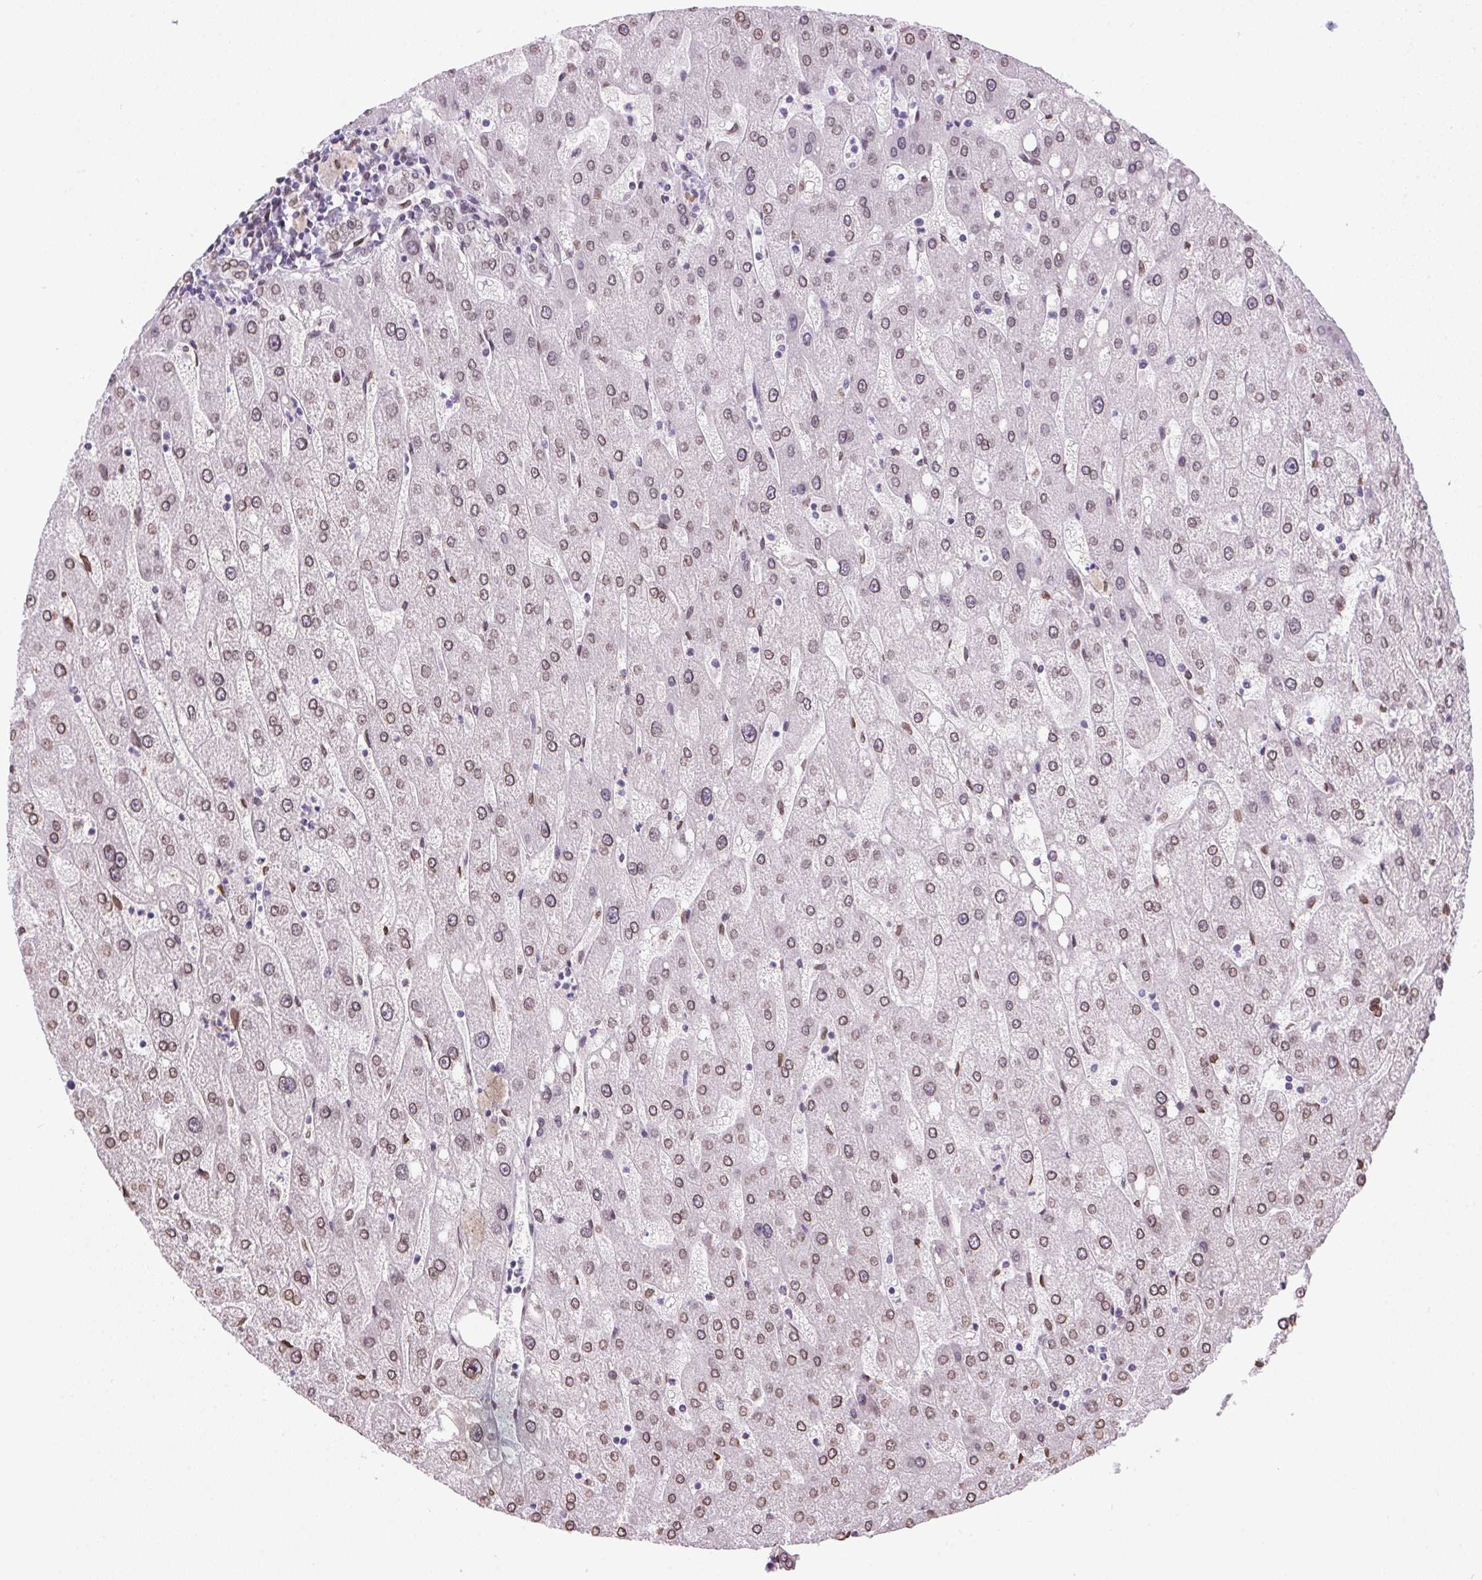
{"staining": {"intensity": "weak", "quantity": ">75%", "location": "cytoplasmic/membranous,nuclear"}, "tissue": "liver", "cell_type": "Cholangiocytes", "image_type": "normal", "snomed": [{"axis": "morphology", "description": "Normal tissue, NOS"}, {"axis": "topography", "description": "Liver"}], "caption": "Weak cytoplasmic/membranous,nuclear positivity is identified in approximately >75% of cholangiocytes in benign liver.", "gene": "TMEM175", "patient": {"sex": "male", "age": 67}}